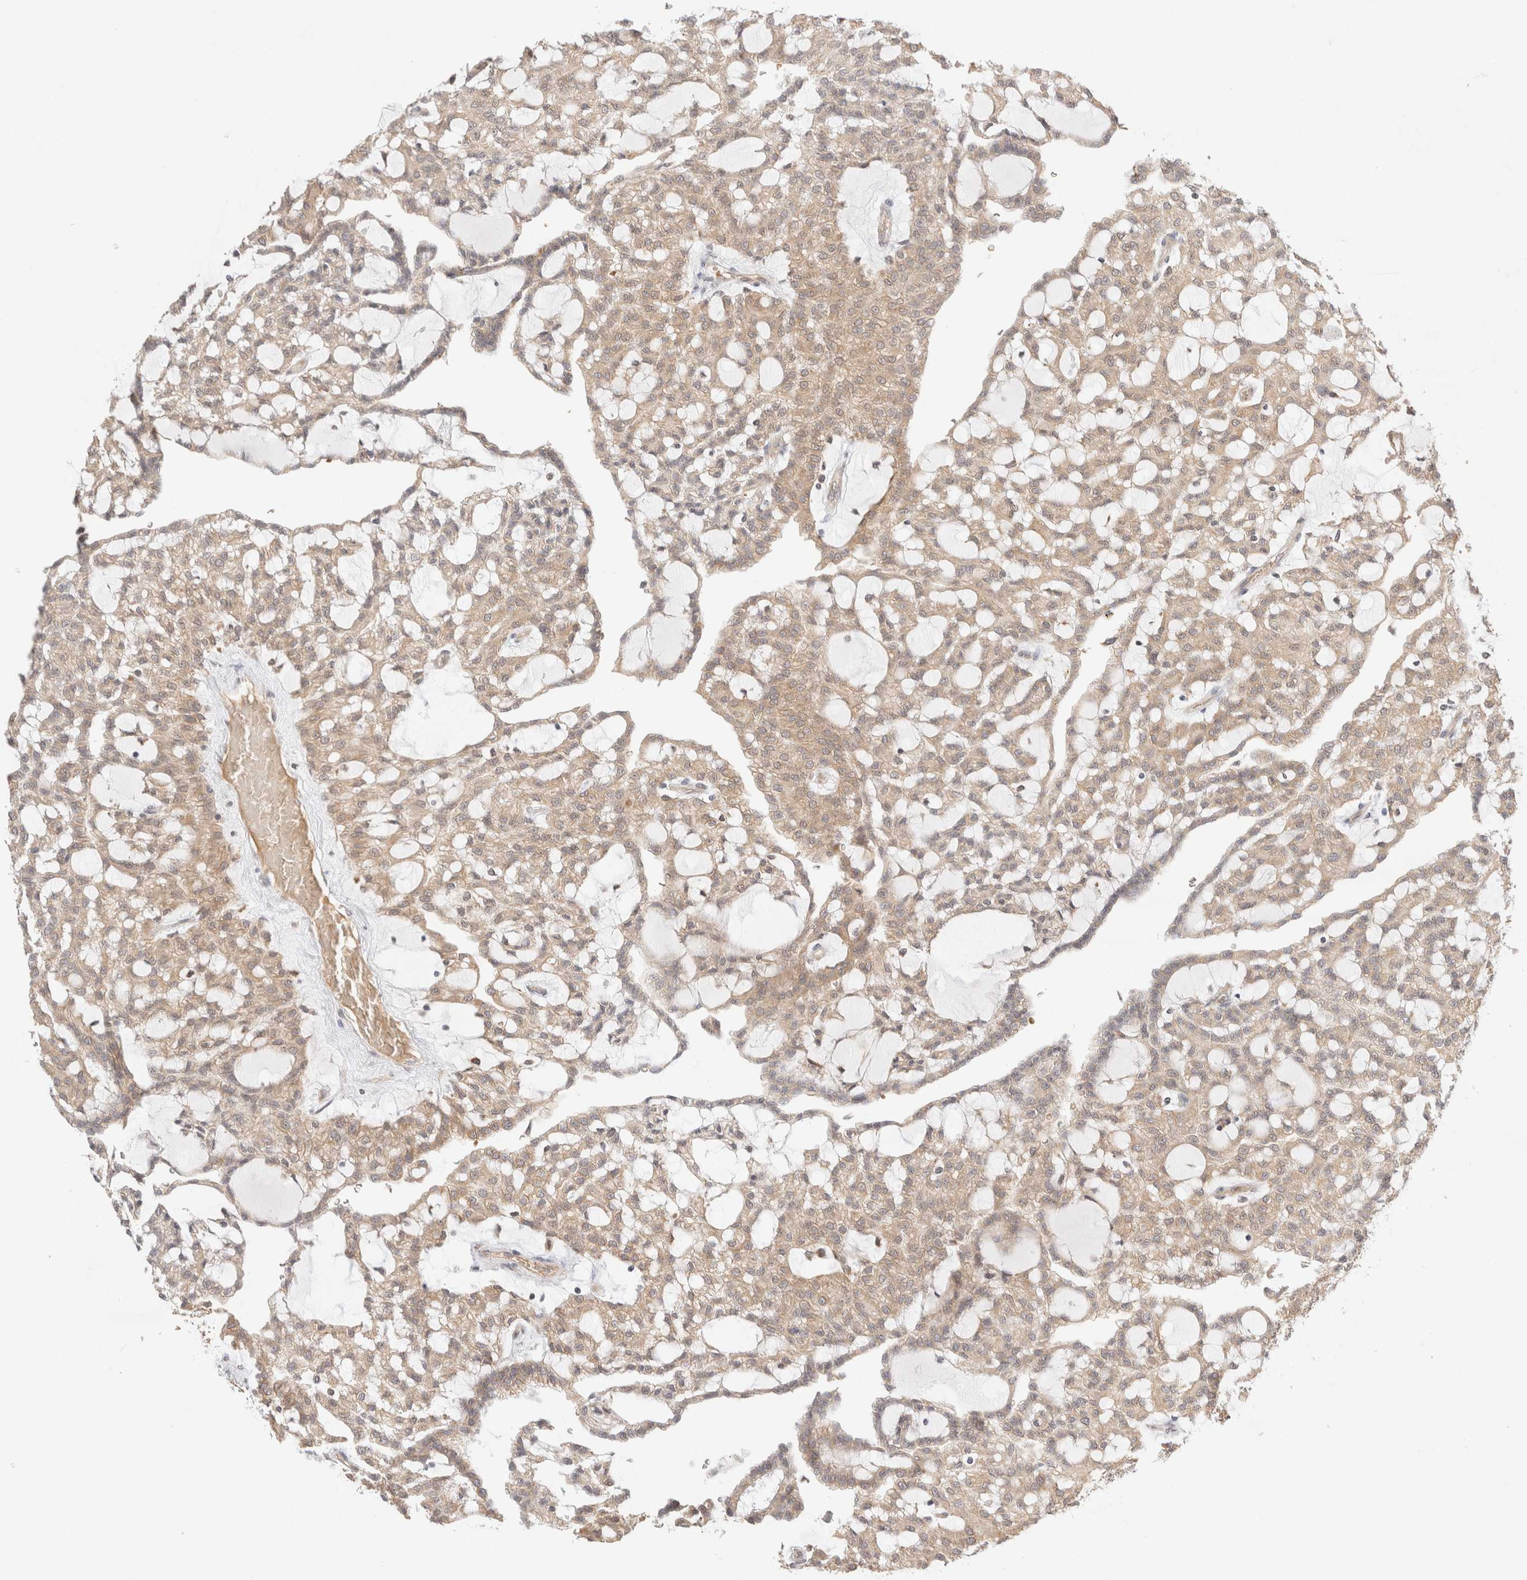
{"staining": {"intensity": "weak", "quantity": ">75%", "location": "cytoplasmic/membranous"}, "tissue": "renal cancer", "cell_type": "Tumor cells", "image_type": "cancer", "snomed": [{"axis": "morphology", "description": "Adenocarcinoma, NOS"}, {"axis": "topography", "description": "Kidney"}], "caption": "Renal cancer tissue shows weak cytoplasmic/membranous expression in approximately >75% of tumor cells Using DAB (brown) and hematoxylin (blue) stains, captured at high magnification using brightfield microscopy.", "gene": "SYVN1", "patient": {"sex": "male", "age": 63}}